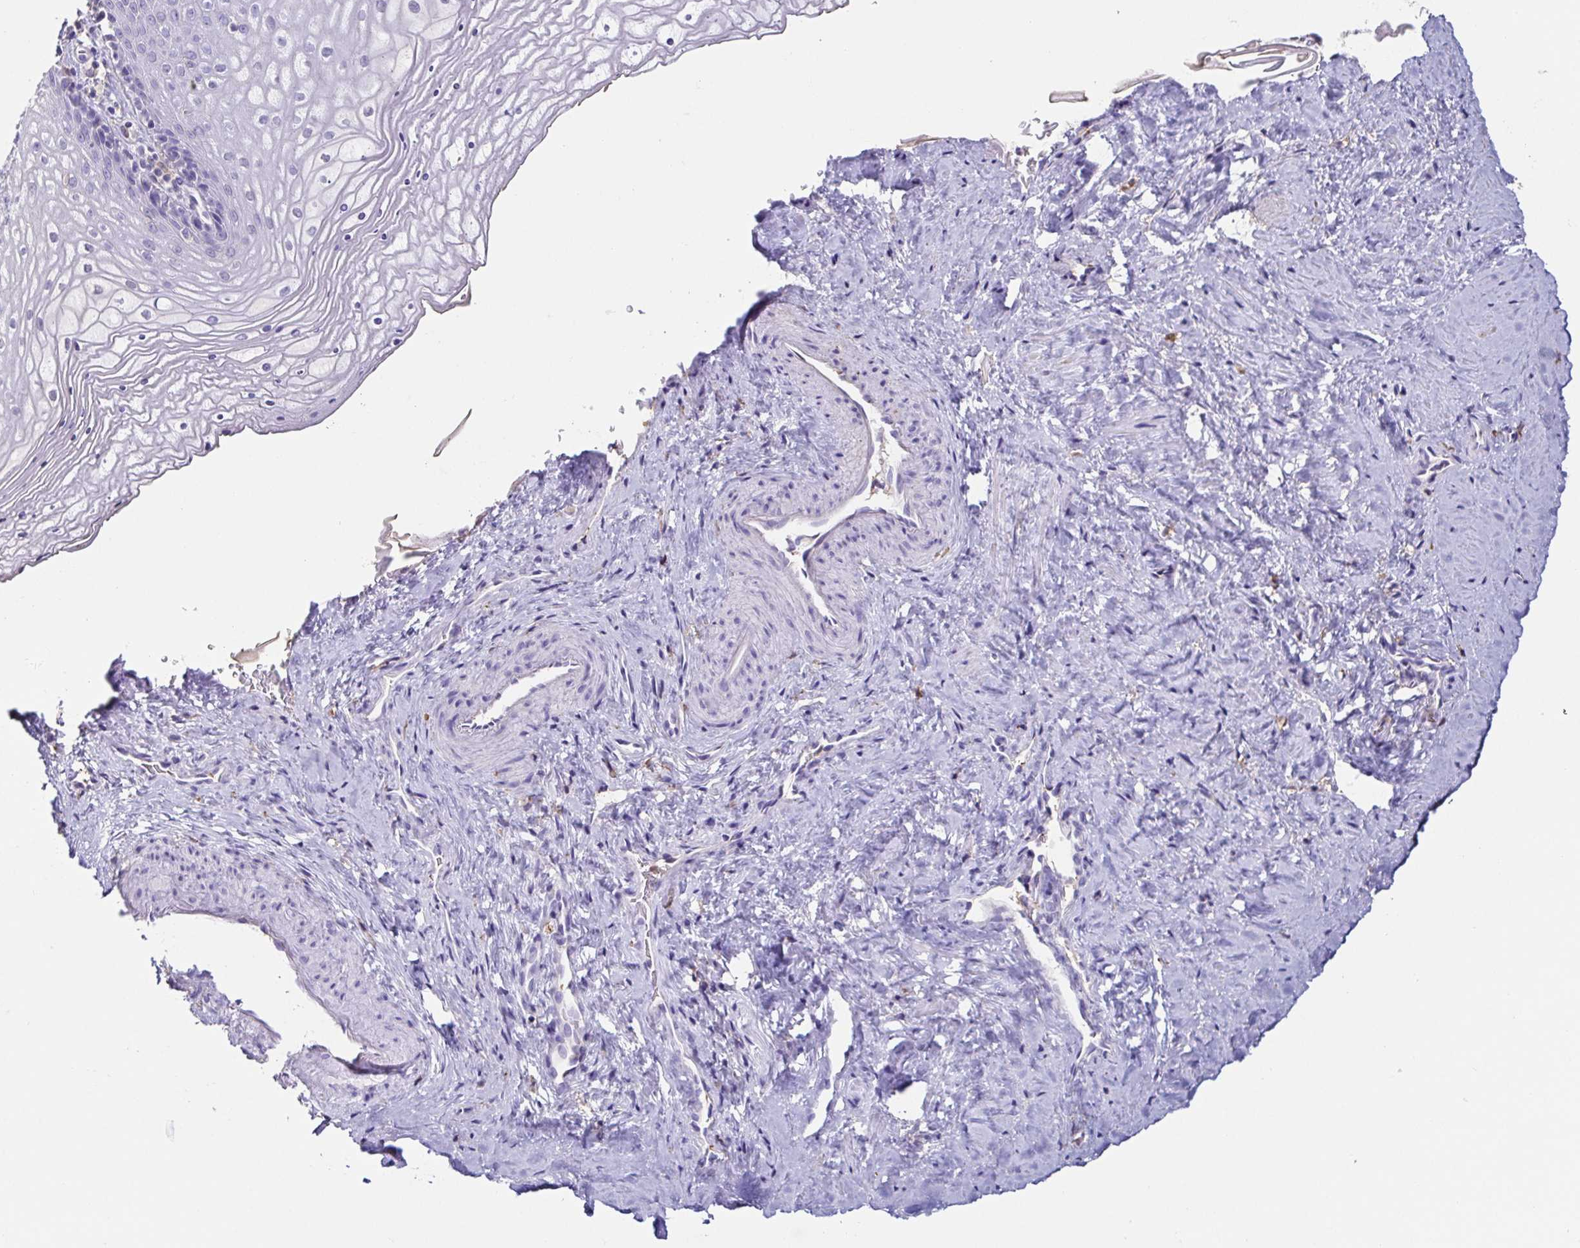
{"staining": {"intensity": "negative", "quantity": "none", "location": "none"}, "tissue": "vagina", "cell_type": "Squamous epithelial cells", "image_type": "normal", "snomed": [{"axis": "morphology", "description": "Normal tissue, NOS"}, {"axis": "topography", "description": "Vagina"}], "caption": "The micrograph reveals no significant positivity in squamous epithelial cells of vagina. (IHC, brightfield microscopy, high magnification).", "gene": "ANXA10", "patient": {"sex": "female", "age": 45}}